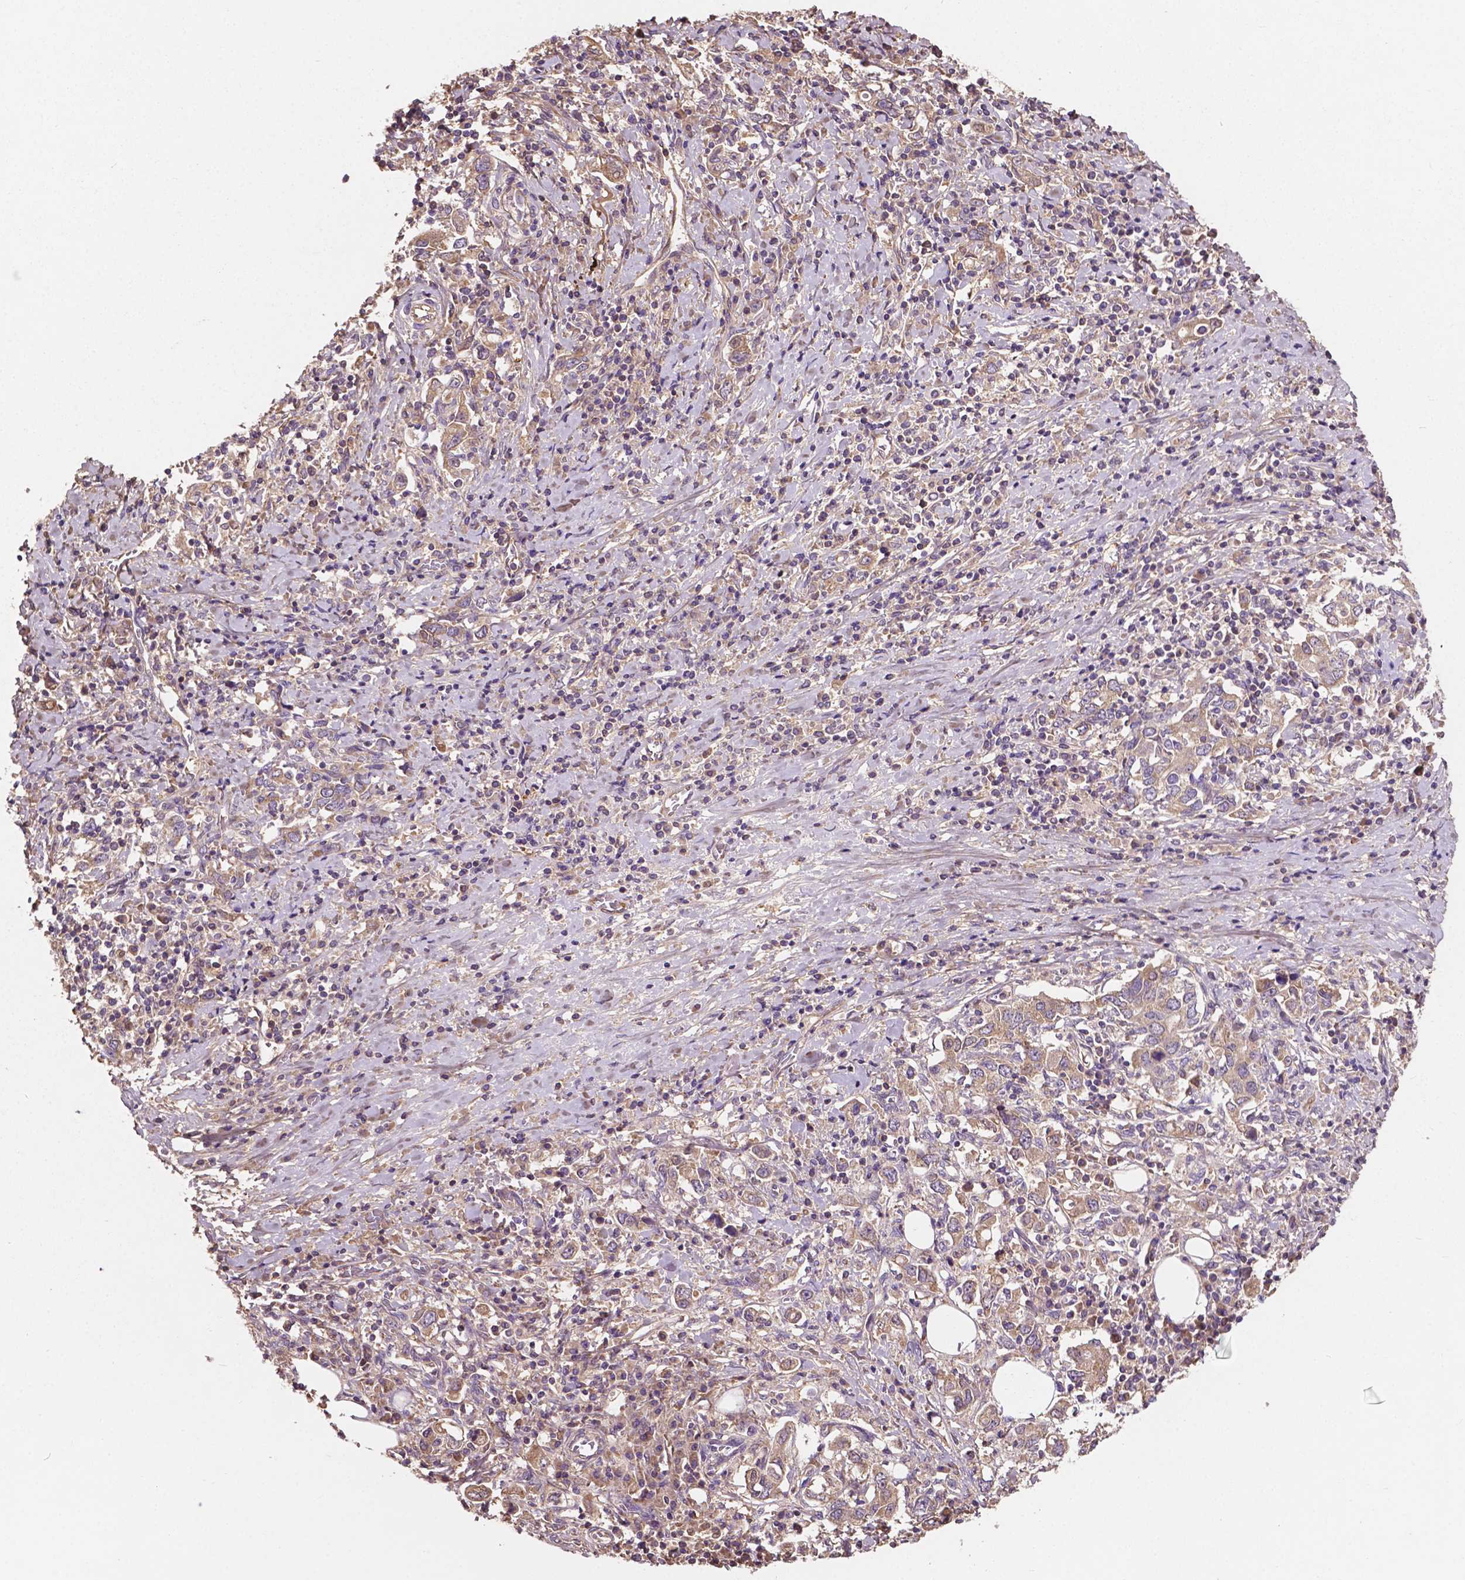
{"staining": {"intensity": "weak", "quantity": ">75%", "location": "cytoplasmic/membranous"}, "tissue": "stomach cancer", "cell_type": "Tumor cells", "image_type": "cancer", "snomed": [{"axis": "morphology", "description": "Adenocarcinoma, NOS"}, {"axis": "topography", "description": "Stomach, upper"}, {"axis": "topography", "description": "Stomach"}], "caption": "A high-resolution image shows immunohistochemistry (IHC) staining of stomach cancer (adenocarcinoma), which exhibits weak cytoplasmic/membranous staining in about >75% of tumor cells.", "gene": "GJA9", "patient": {"sex": "male", "age": 62}}